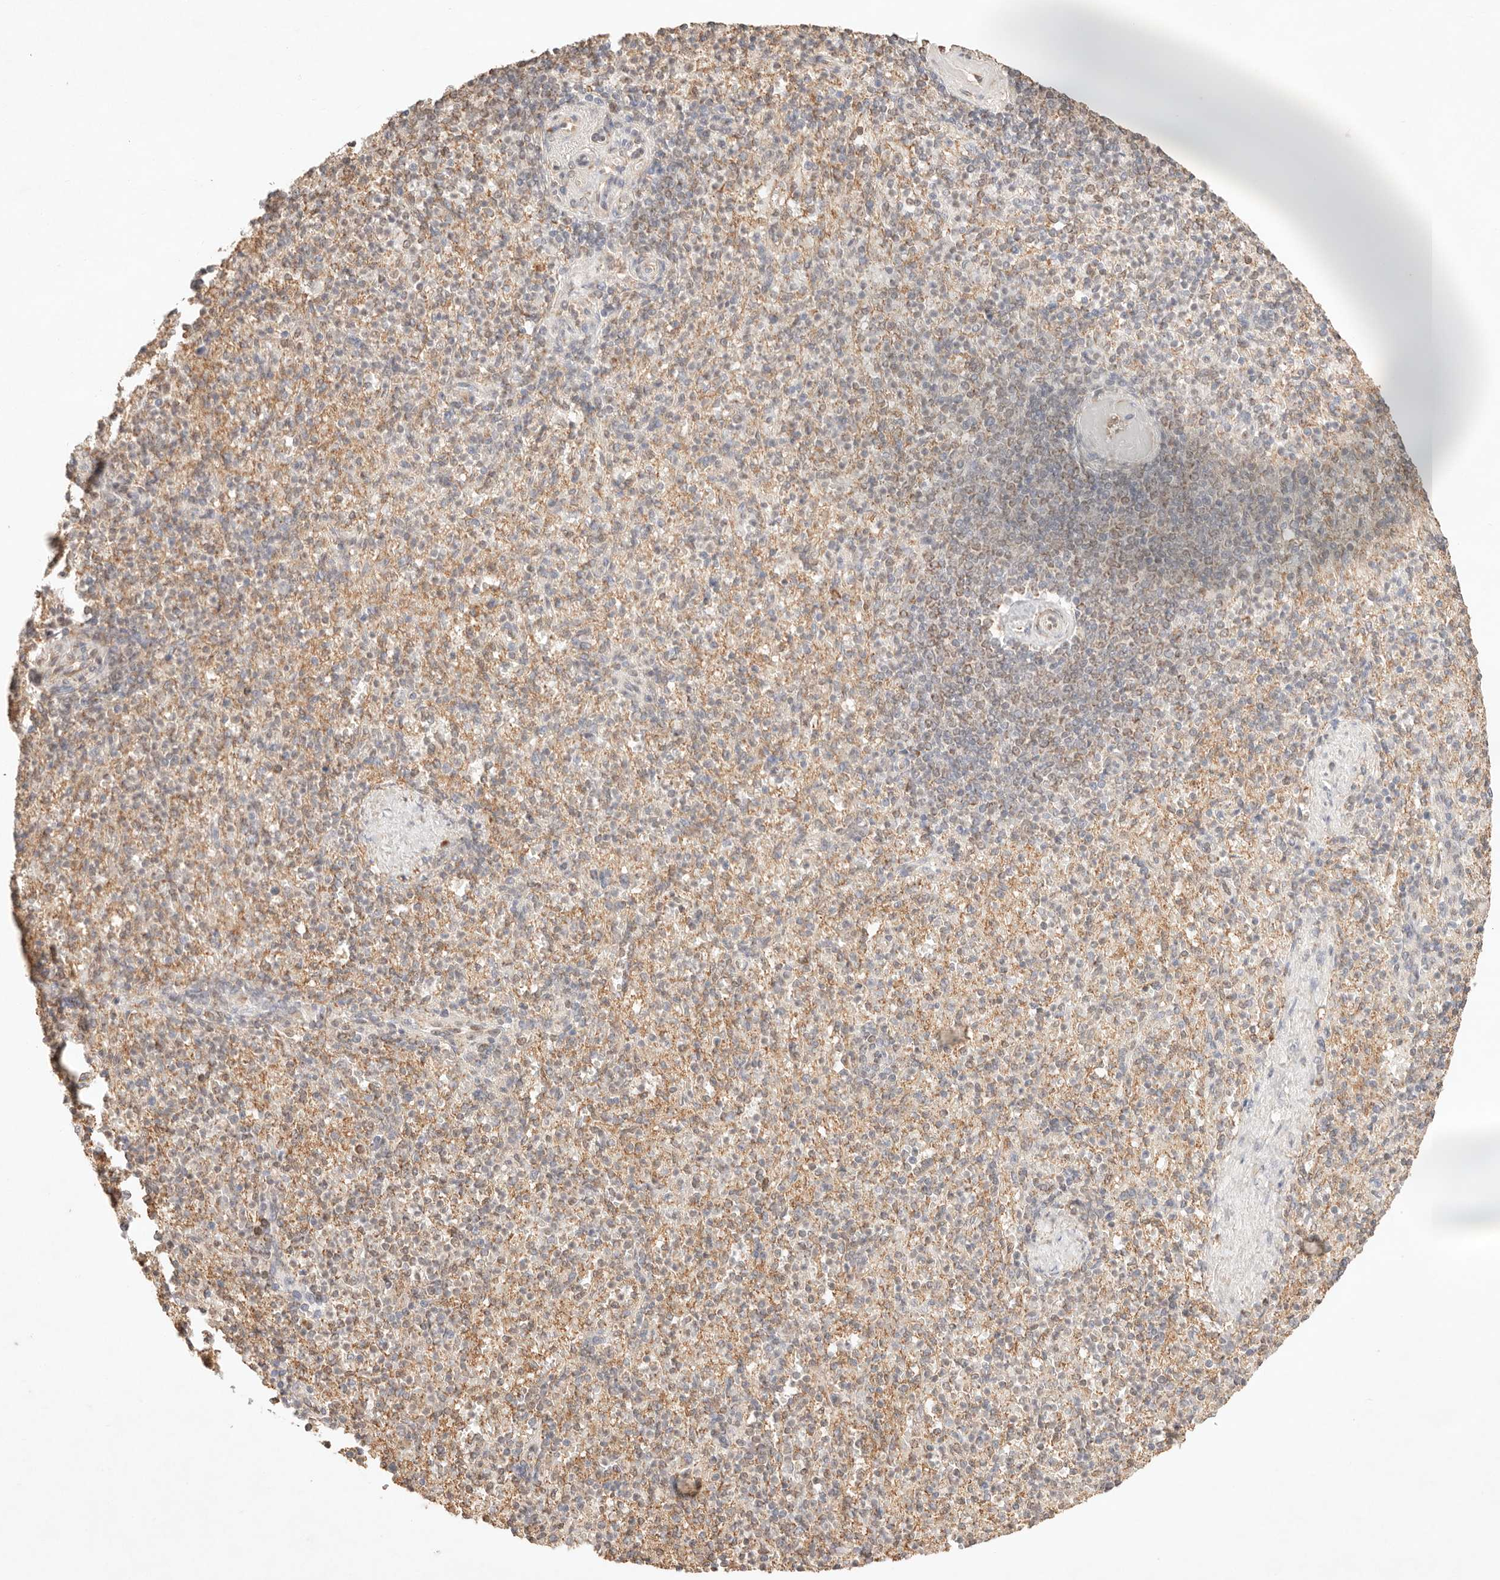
{"staining": {"intensity": "moderate", "quantity": "<25%", "location": "cytoplasmic/membranous"}, "tissue": "spleen", "cell_type": "Cells in red pulp", "image_type": "normal", "snomed": [{"axis": "morphology", "description": "Normal tissue, NOS"}, {"axis": "topography", "description": "Spleen"}], "caption": "This micrograph exhibits immunohistochemistry (IHC) staining of unremarkable human spleen, with low moderate cytoplasmic/membranous expression in about <25% of cells in red pulp.", "gene": "IL1R2", "patient": {"sex": "female", "age": 74}}